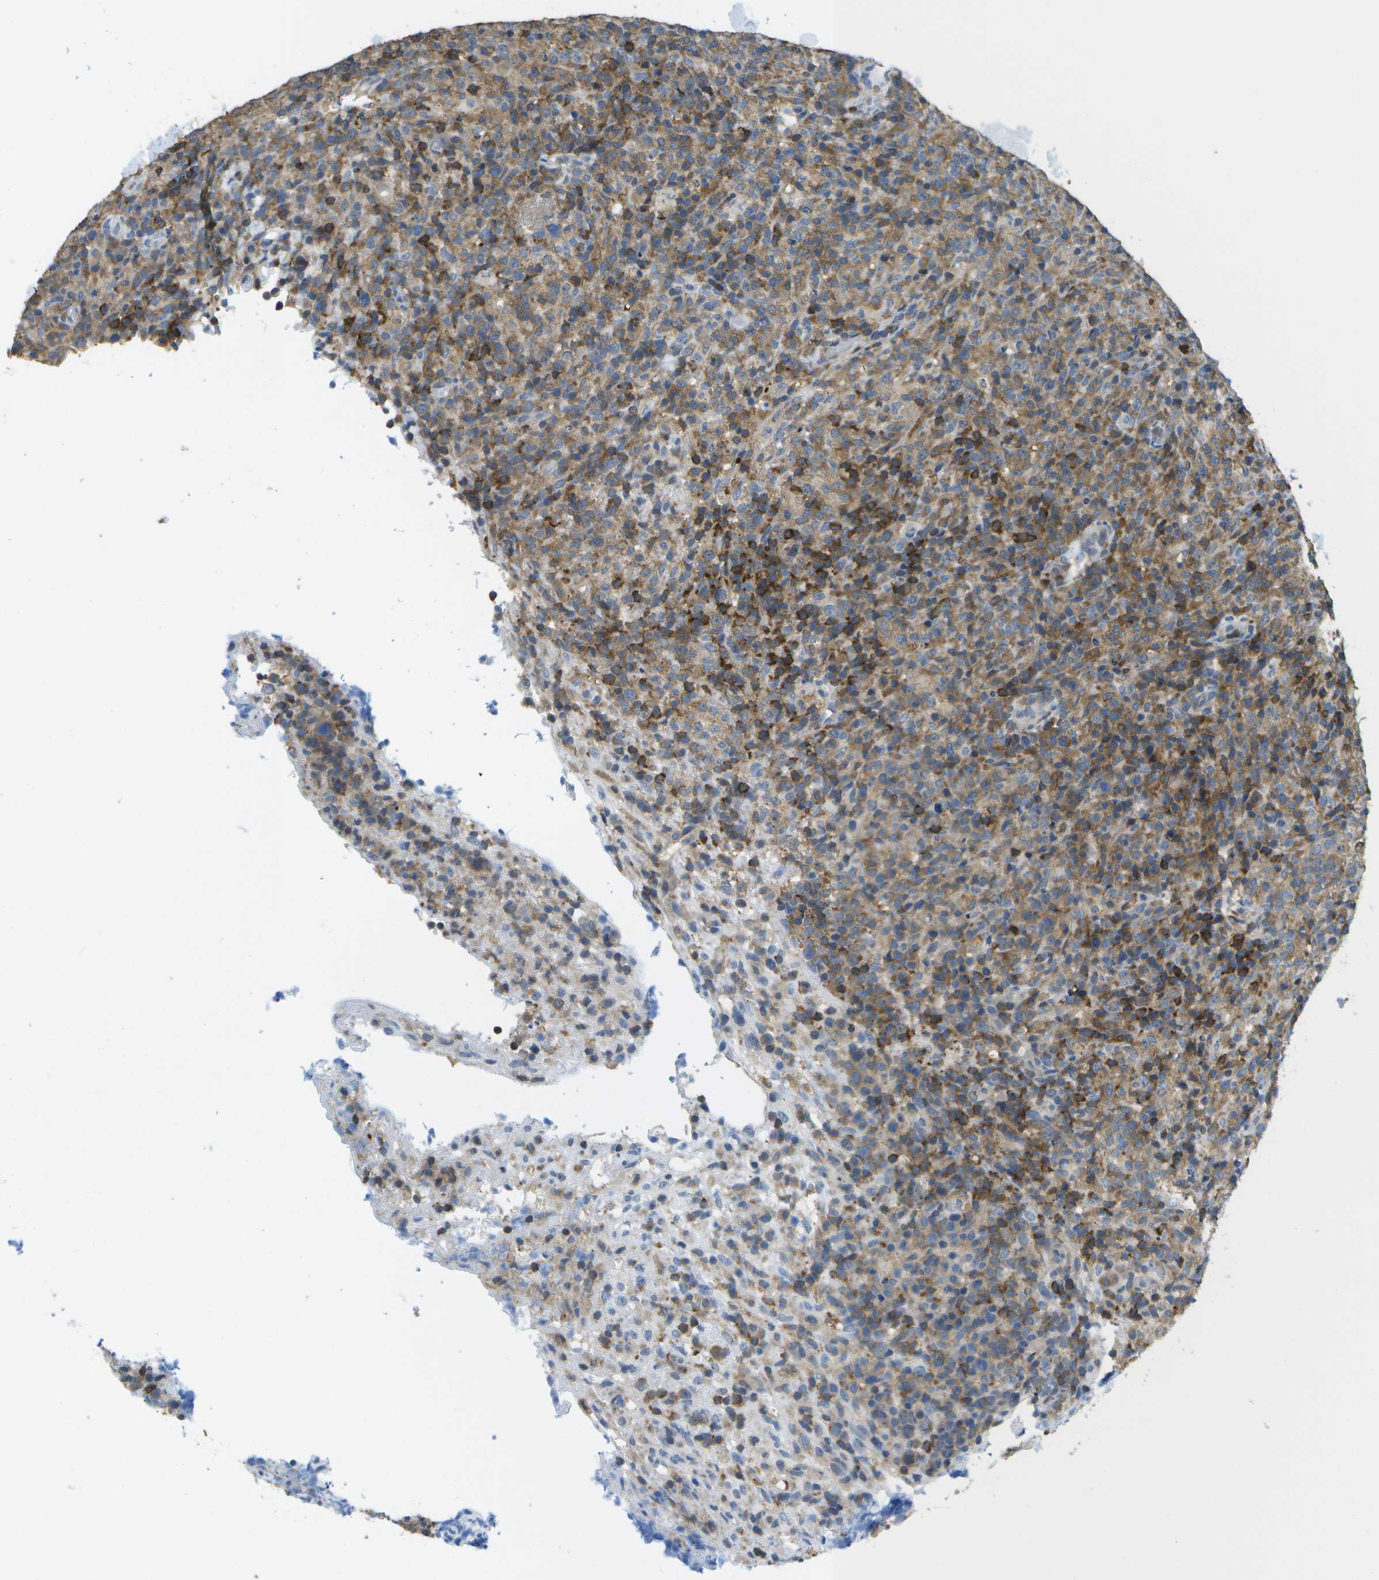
{"staining": {"intensity": "moderate", "quantity": "25%-75%", "location": "cytoplasmic/membranous"}, "tissue": "lymphoma", "cell_type": "Tumor cells", "image_type": "cancer", "snomed": [{"axis": "morphology", "description": "Malignant lymphoma, non-Hodgkin's type, High grade"}, {"axis": "topography", "description": "Lymph node"}], "caption": "There is medium levels of moderate cytoplasmic/membranous staining in tumor cells of lymphoma, as demonstrated by immunohistochemical staining (brown color).", "gene": "RCSD1", "patient": {"sex": "female", "age": 76}}